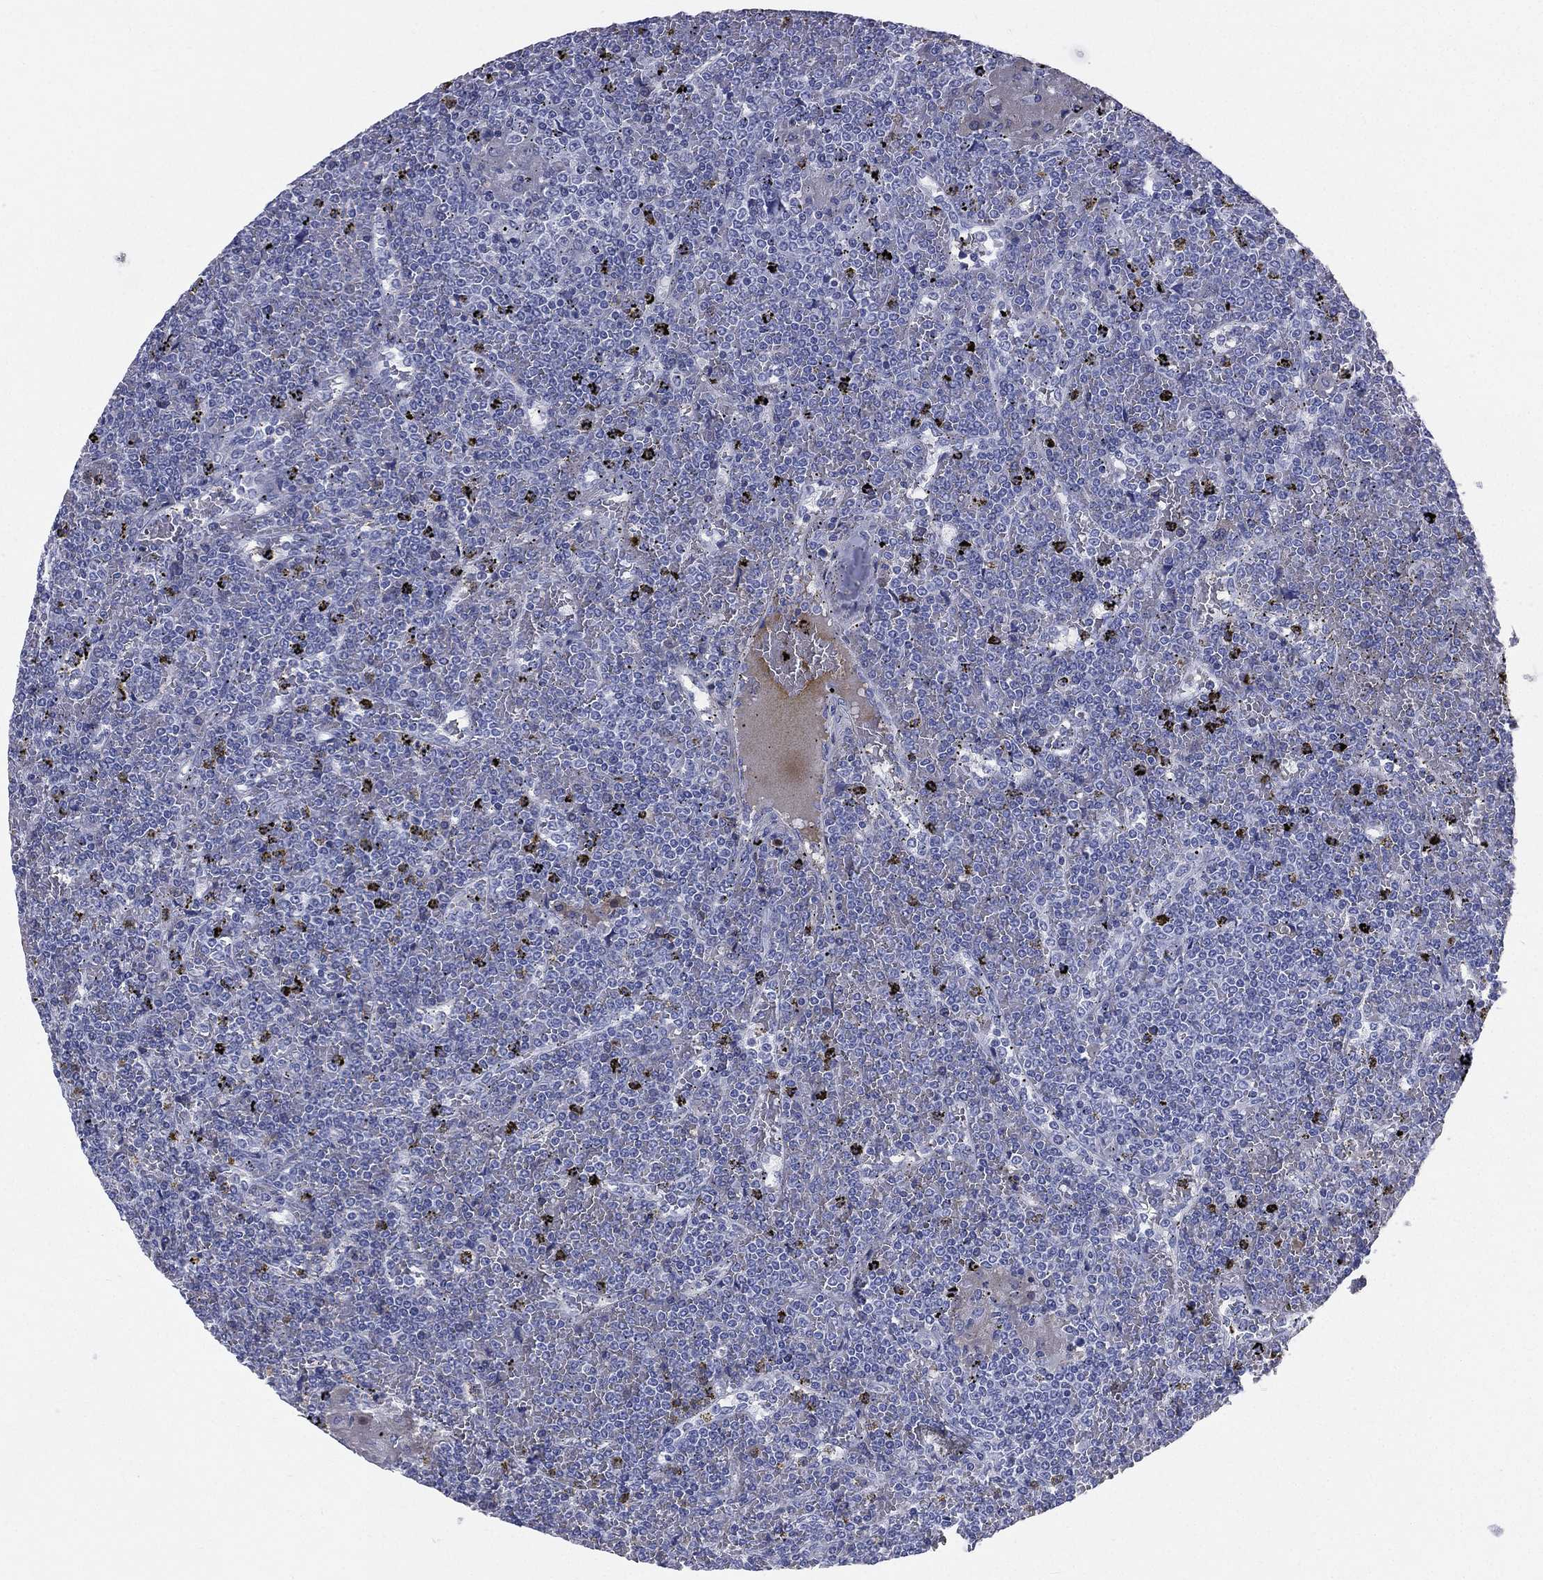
{"staining": {"intensity": "negative", "quantity": "none", "location": "none"}, "tissue": "lymphoma", "cell_type": "Tumor cells", "image_type": "cancer", "snomed": [{"axis": "morphology", "description": "Malignant lymphoma, non-Hodgkin's type, Low grade"}, {"axis": "topography", "description": "Spleen"}], "caption": "DAB immunohistochemical staining of lymphoma reveals no significant positivity in tumor cells.", "gene": "HP", "patient": {"sex": "female", "age": 19}}